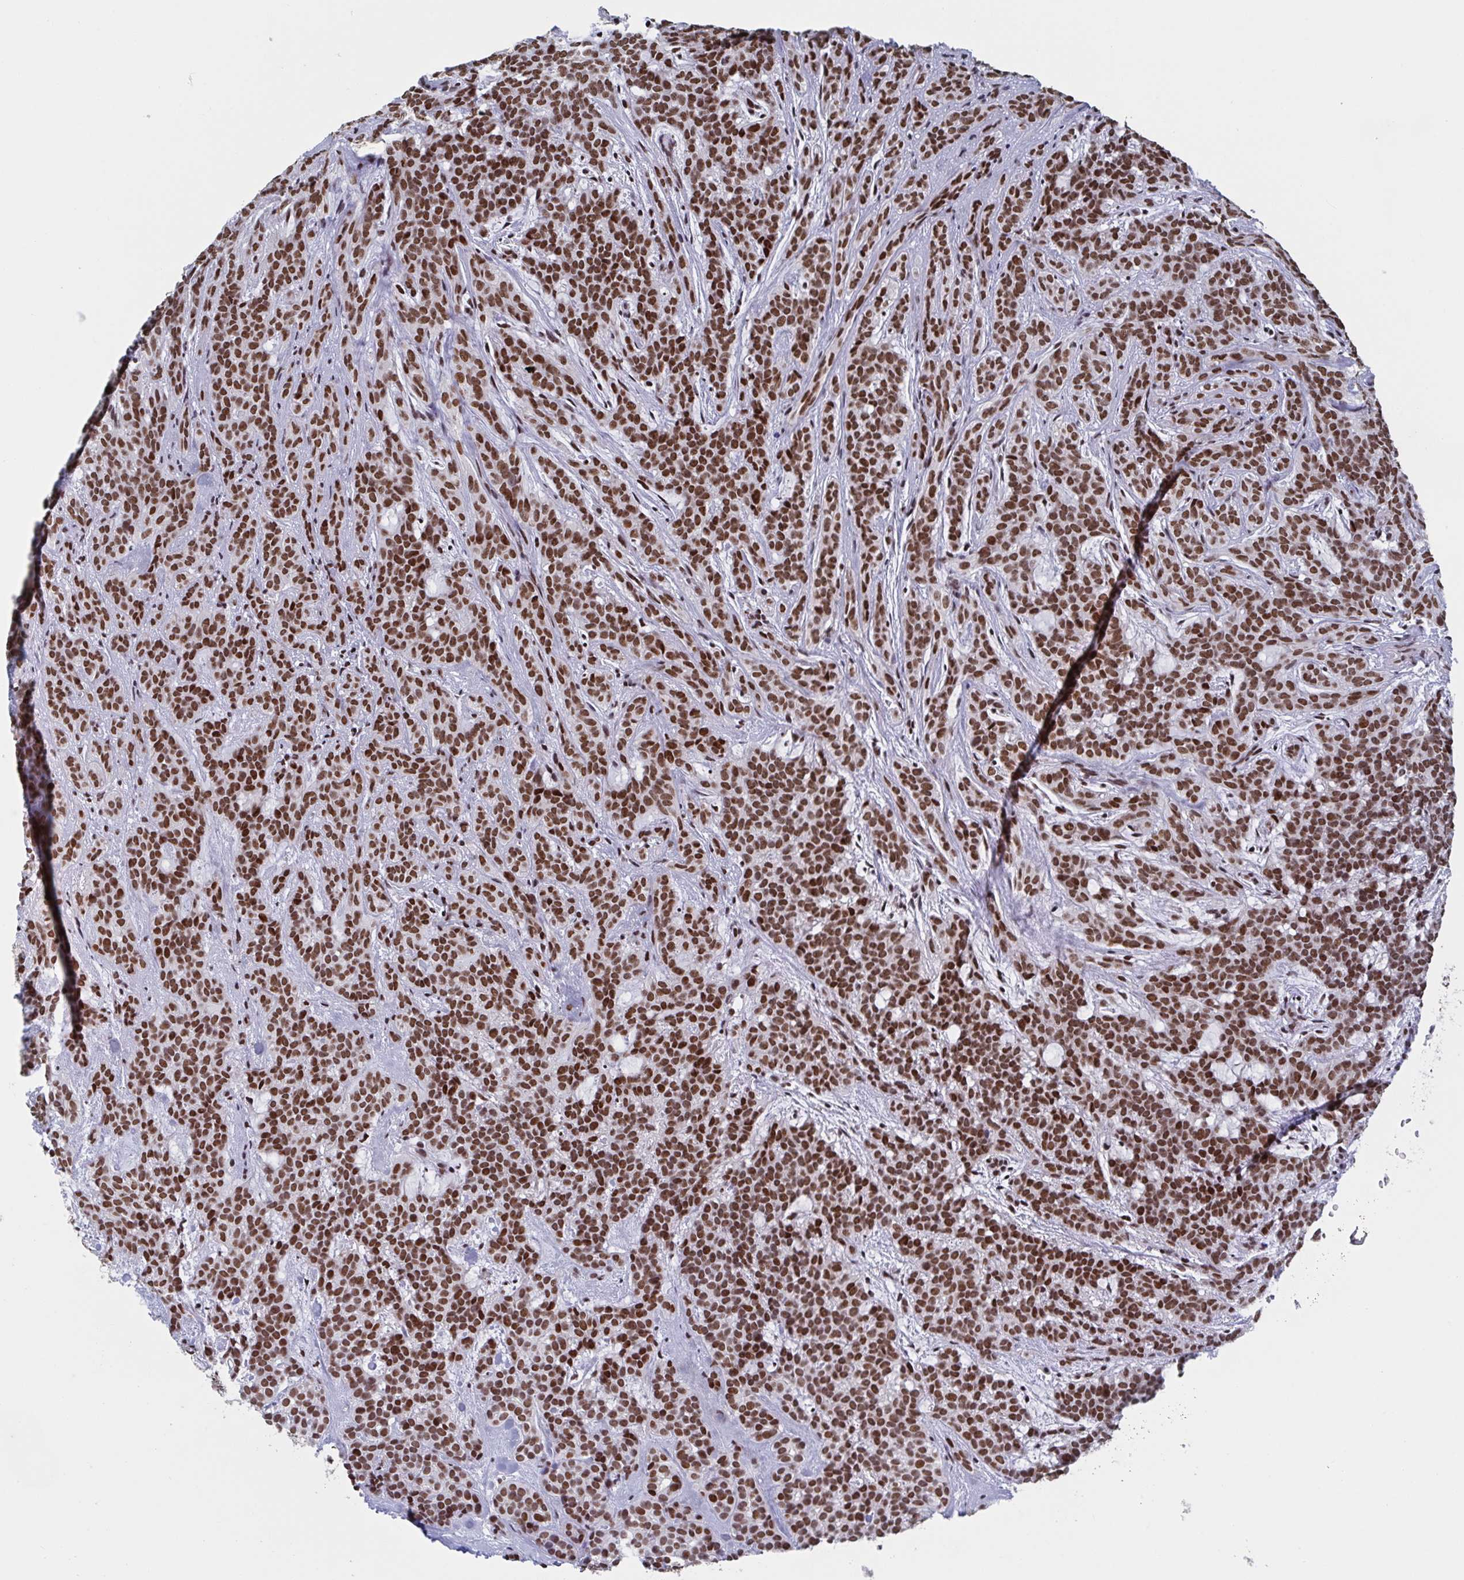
{"staining": {"intensity": "strong", "quantity": ">75%", "location": "nuclear"}, "tissue": "head and neck cancer", "cell_type": "Tumor cells", "image_type": "cancer", "snomed": [{"axis": "morphology", "description": "Normal tissue, NOS"}, {"axis": "morphology", "description": "Adenocarcinoma, NOS"}, {"axis": "topography", "description": "Oral tissue"}, {"axis": "topography", "description": "Head-Neck"}], "caption": "Immunohistochemistry (DAB (3,3'-diaminobenzidine)) staining of head and neck cancer (adenocarcinoma) shows strong nuclear protein expression in approximately >75% of tumor cells. The protein of interest is shown in brown color, while the nuclei are stained blue.", "gene": "ZNF607", "patient": {"sex": "female", "age": 57}}